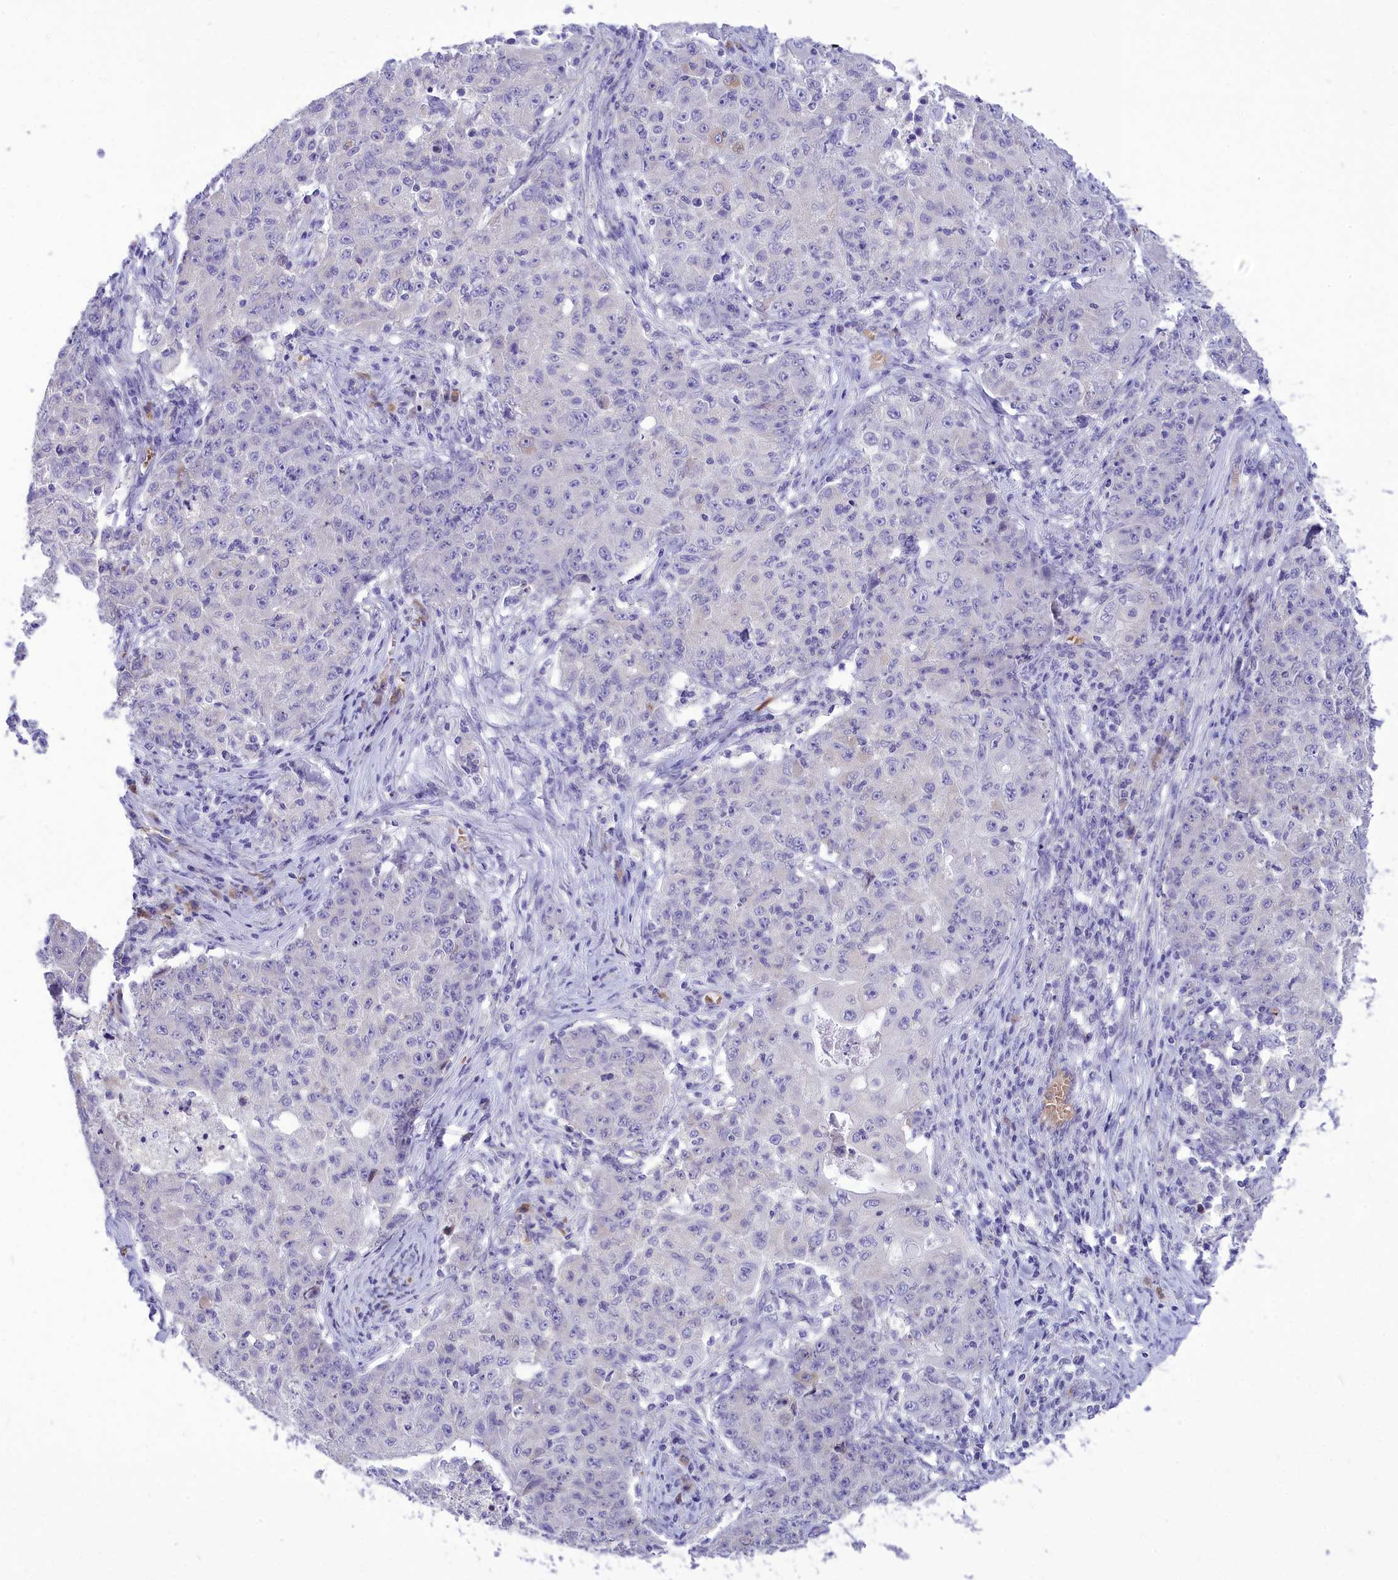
{"staining": {"intensity": "negative", "quantity": "none", "location": "none"}, "tissue": "ovarian cancer", "cell_type": "Tumor cells", "image_type": "cancer", "snomed": [{"axis": "morphology", "description": "Carcinoma, endometroid"}, {"axis": "topography", "description": "Ovary"}], "caption": "Immunohistochemistry (IHC) image of neoplastic tissue: human ovarian cancer stained with DAB exhibits no significant protein staining in tumor cells. (DAB IHC, high magnification).", "gene": "DCAF16", "patient": {"sex": "female", "age": 42}}